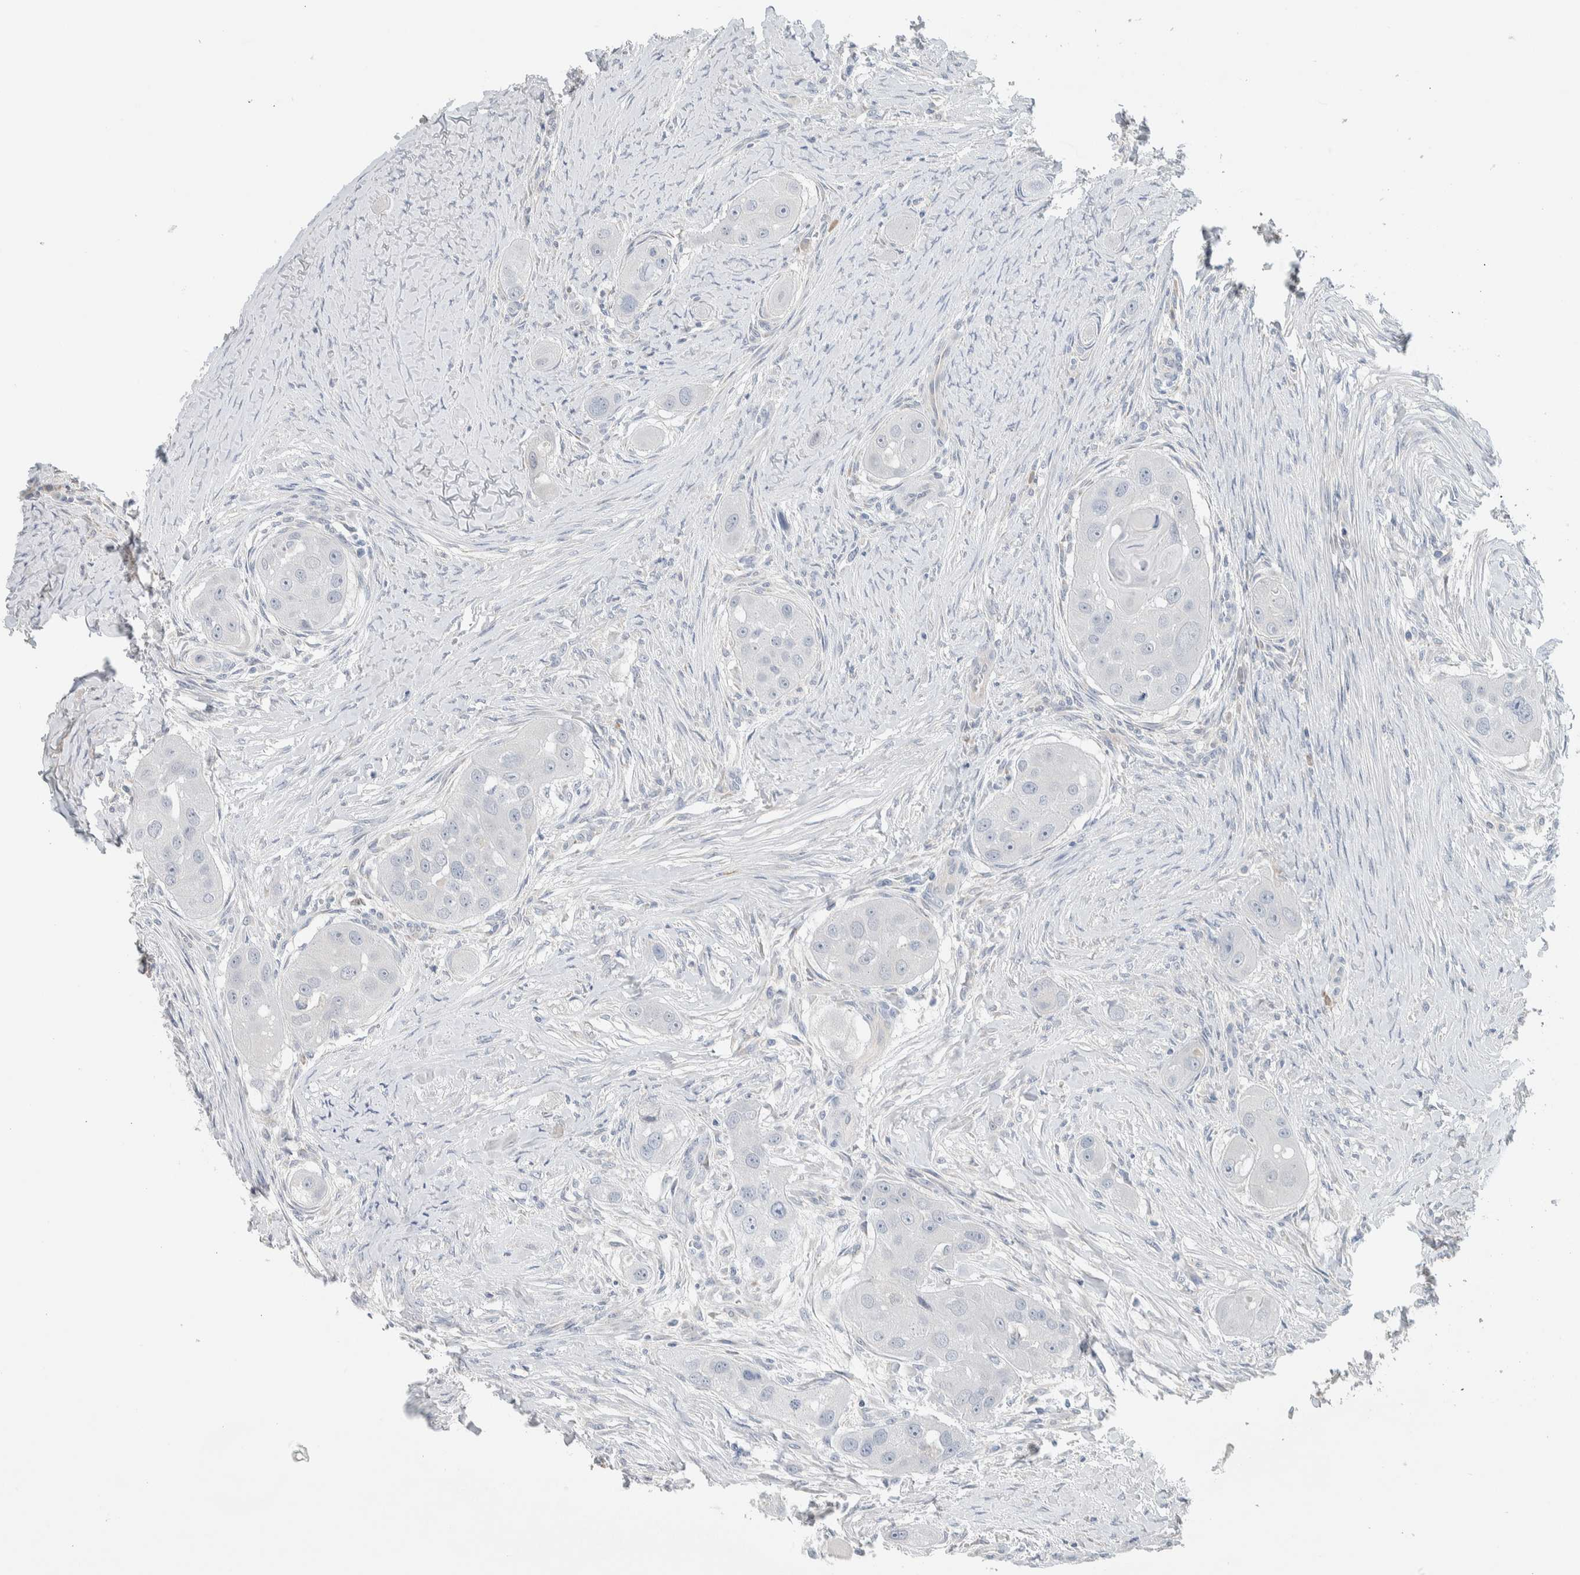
{"staining": {"intensity": "negative", "quantity": "none", "location": "none"}, "tissue": "head and neck cancer", "cell_type": "Tumor cells", "image_type": "cancer", "snomed": [{"axis": "morphology", "description": "Normal tissue, NOS"}, {"axis": "morphology", "description": "Squamous cell carcinoma, NOS"}, {"axis": "topography", "description": "Skeletal muscle"}, {"axis": "topography", "description": "Head-Neck"}], "caption": "DAB immunohistochemical staining of human head and neck cancer reveals no significant positivity in tumor cells.", "gene": "DEPTOR", "patient": {"sex": "male", "age": 51}}